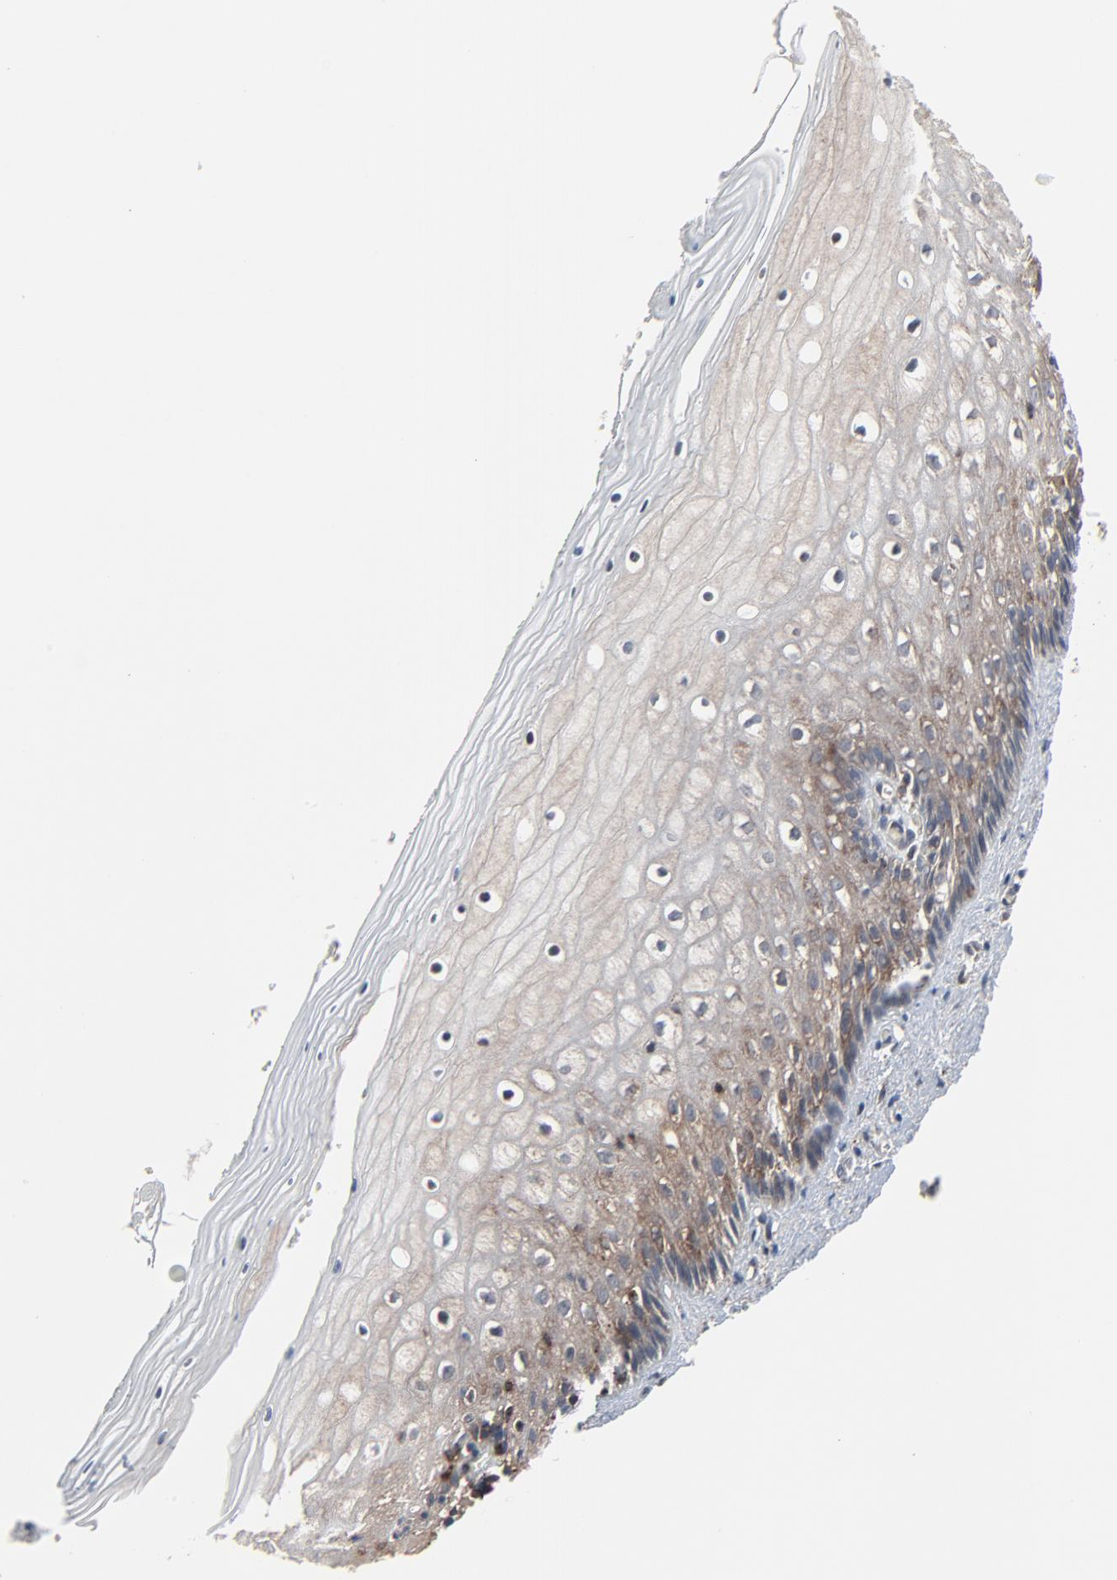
{"staining": {"intensity": "weak", "quantity": "<25%", "location": "cytoplasmic/membranous"}, "tissue": "vagina", "cell_type": "Squamous epithelial cells", "image_type": "normal", "snomed": [{"axis": "morphology", "description": "Normal tissue, NOS"}, {"axis": "topography", "description": "Vagina"}], "caption": "Squamous epithelial cells are negative for protein expression in benign human vagina. The staining was performed using DAB to visualize the protein expression in brown, while the nuclei were stained in blue with hematoxylin (Magnification: 20x).", "gene": "OPTN", "patient": {"sex": "female", "age": 46}}